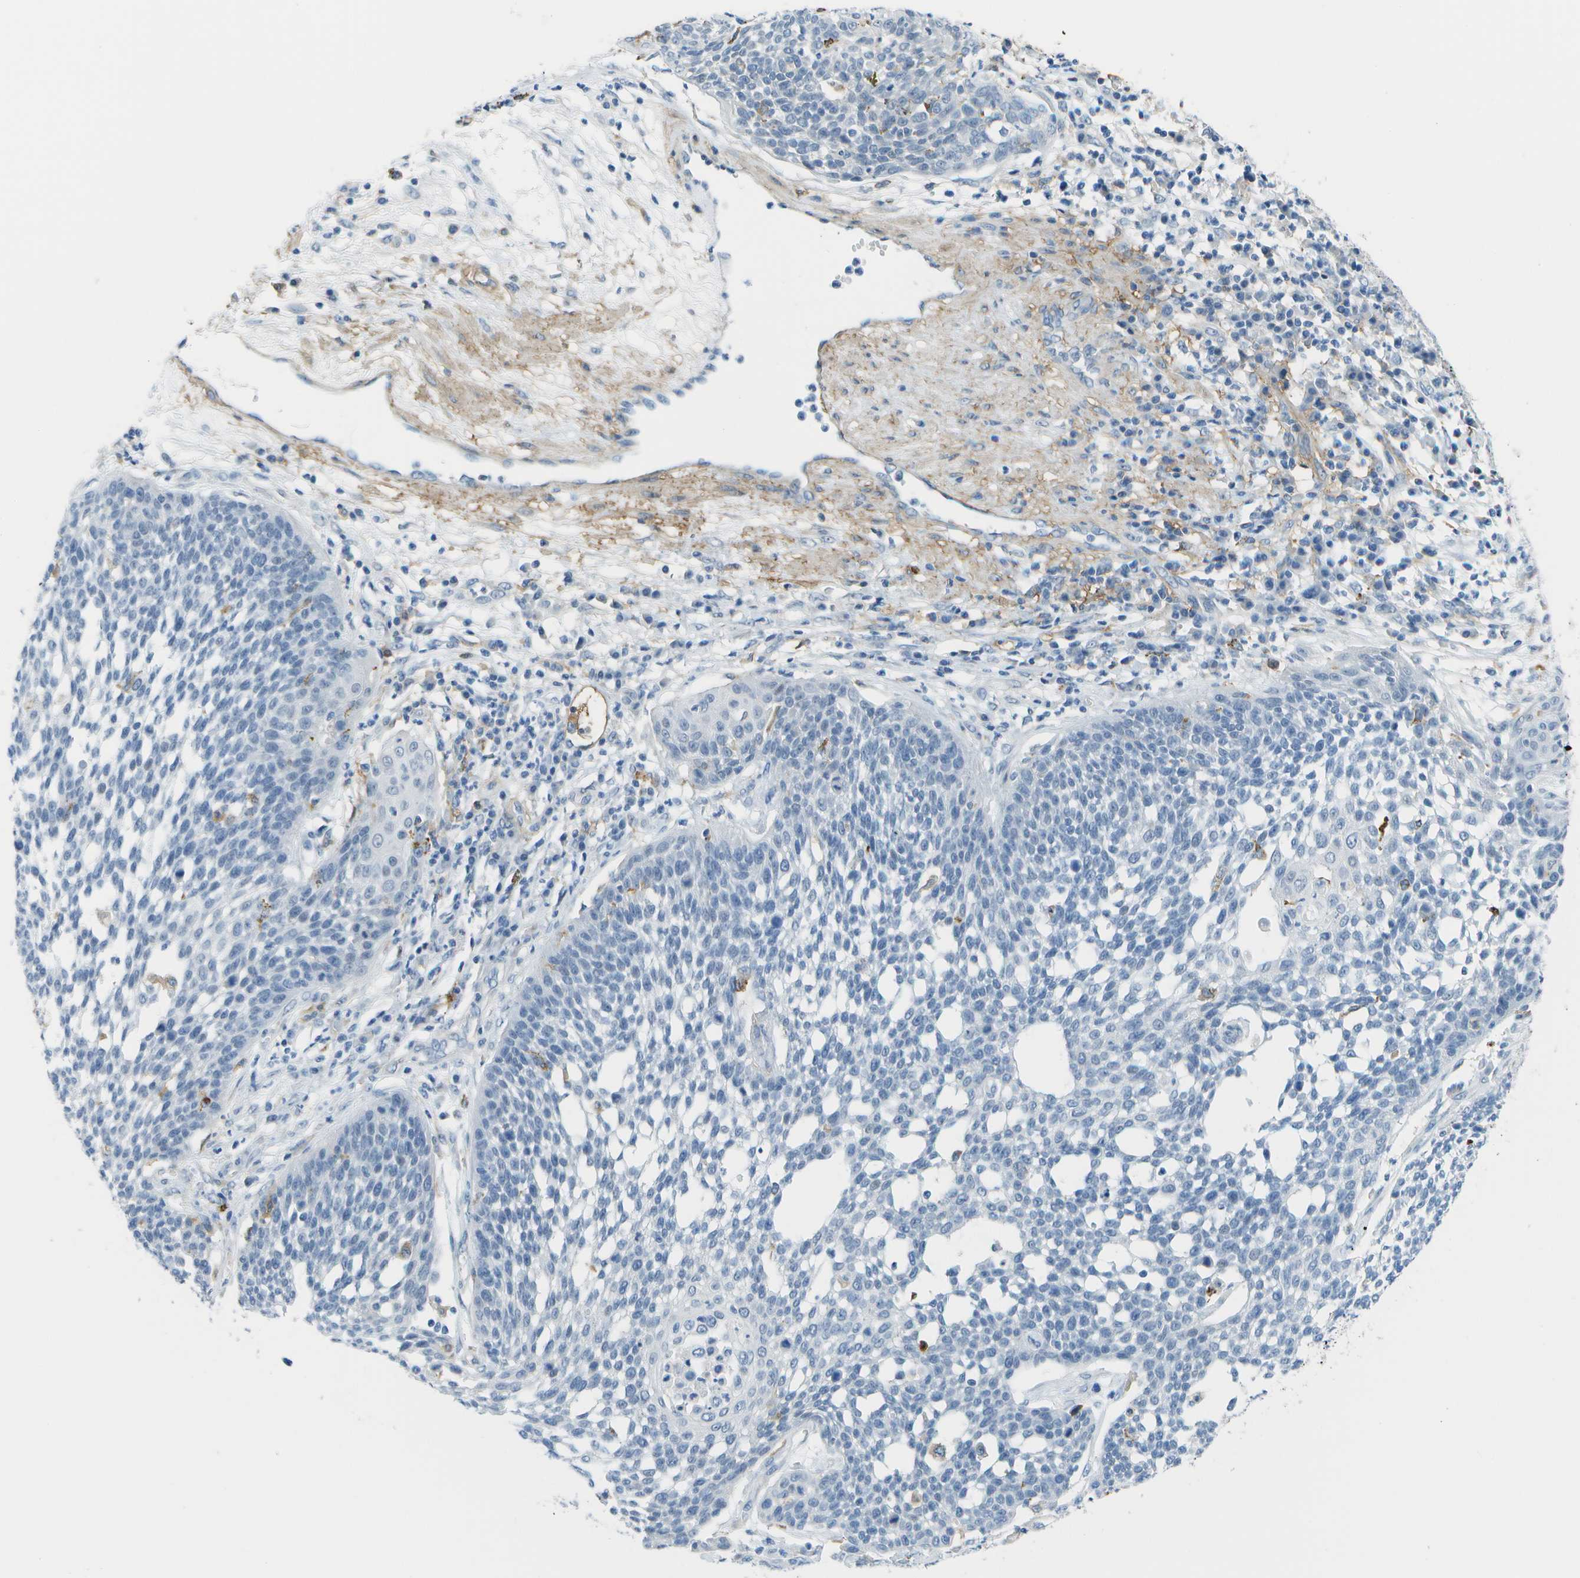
{"staining": {"intensity": "negative", "quantity": "none", "location": "none"}, "tissue": "cervical cancer", "cell_type": "Tumor cells", "image_type": "cancer", "snomed": [{"axis": "morphology", "description": "Squamous cell carcinoma, NOS"}, {"axis": "topography", "description": "Cervix"}], "caption": "The micrograph shows no significant positivity in tumor cells of squamous cell carcinoma (cervical).", "gene": "ZBTB43", "patient": {"sex": "female", "age": 34}}